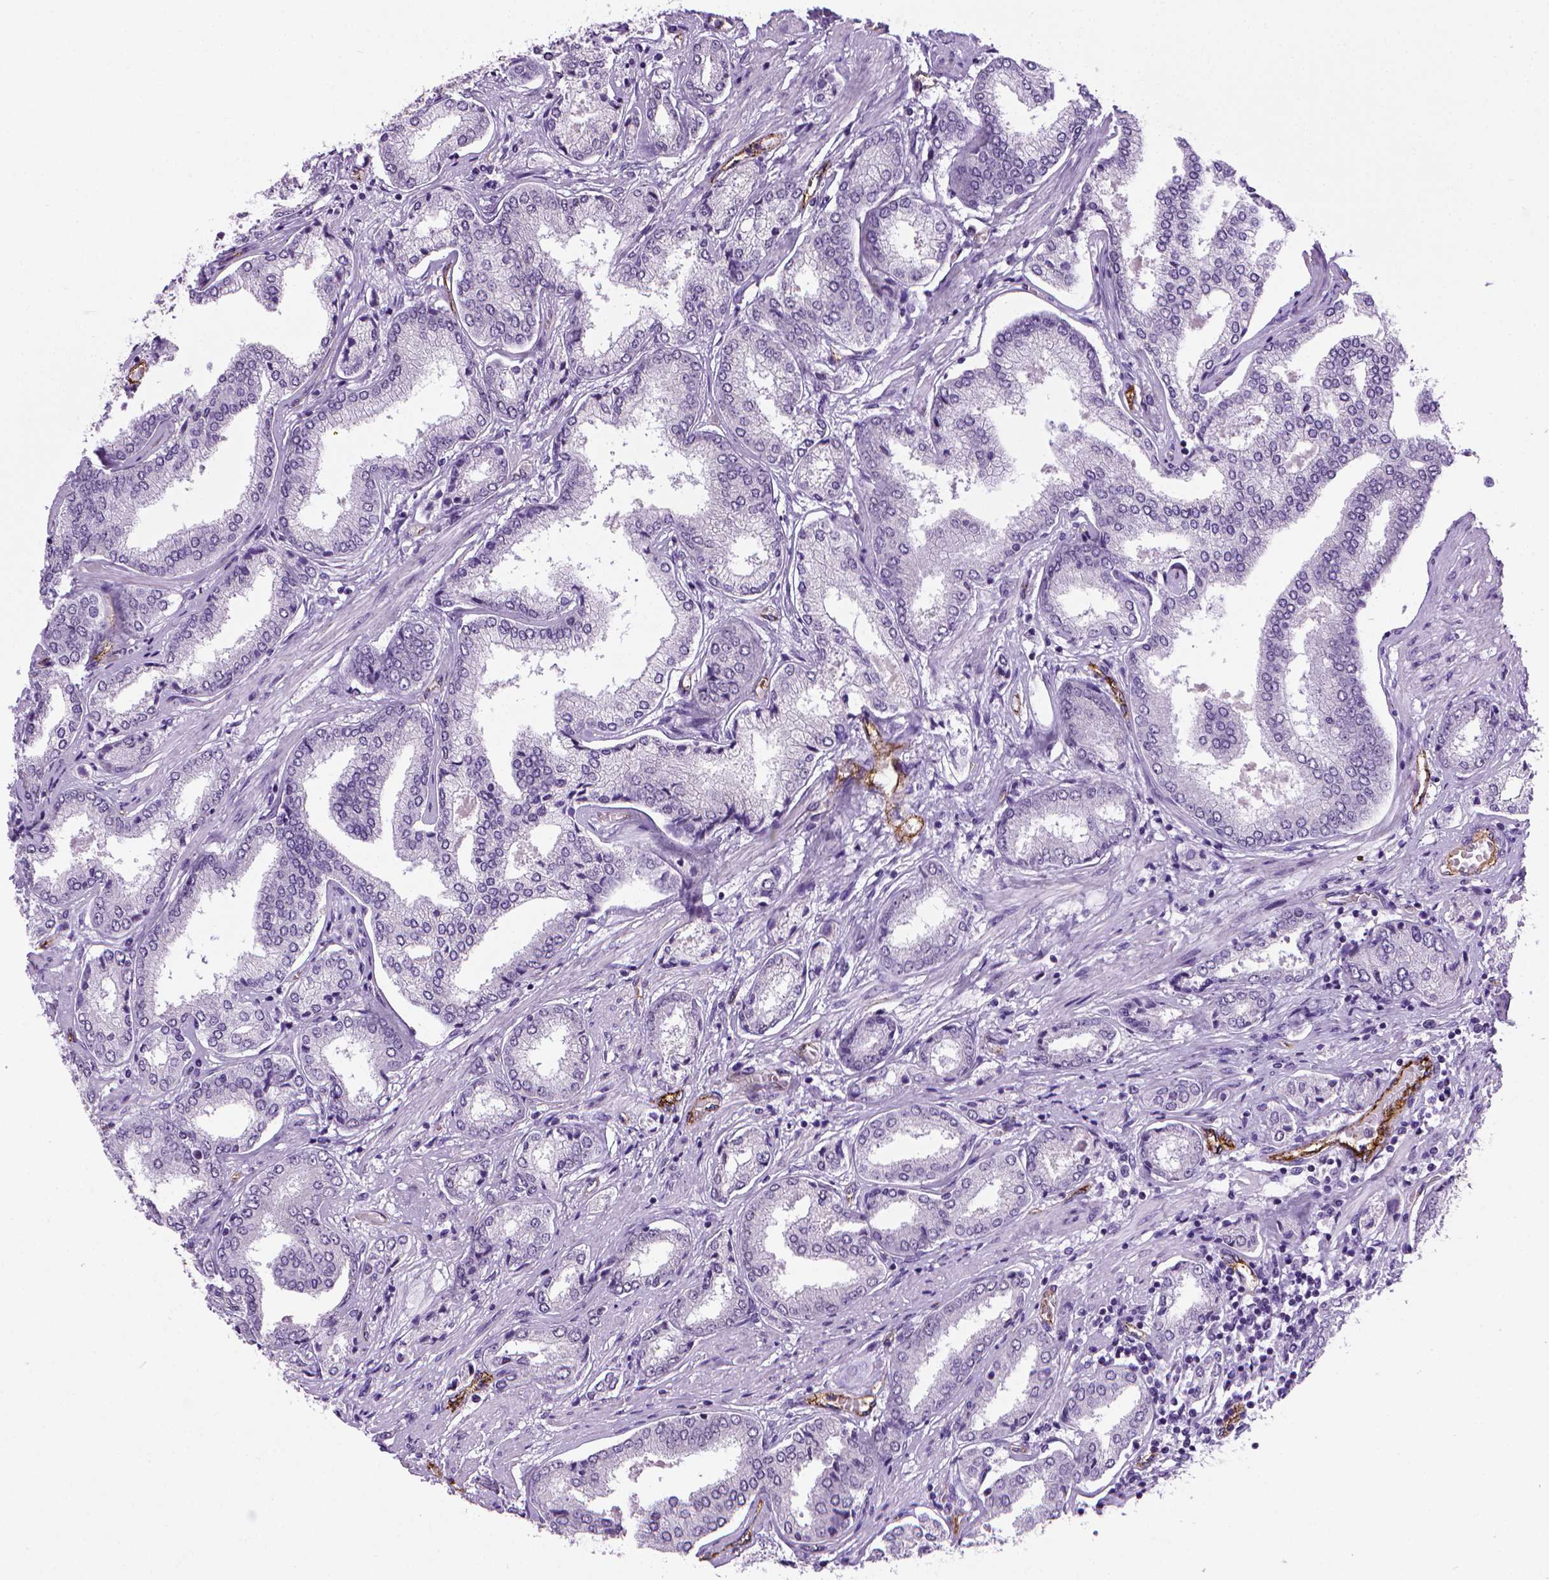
{"staining": {"intensity": "negative", "quantity": "none", "location": "none"}, "tissue": "prostate cancer", "cell_type": "Tumor cells", "image_type": "cancer", "snomed": [{"axis": "morphology", "description": "Adenocarcinoma, NOS"}, {"axis": "topography", "description": "Prostate"}], "caption": "Immunohistochemical staining of prostate cancer (adenocarcinoma) displays no significant positivity in tumor cells.", "gene": "VWF", "patient": {"sex": "male", "age": 63}}